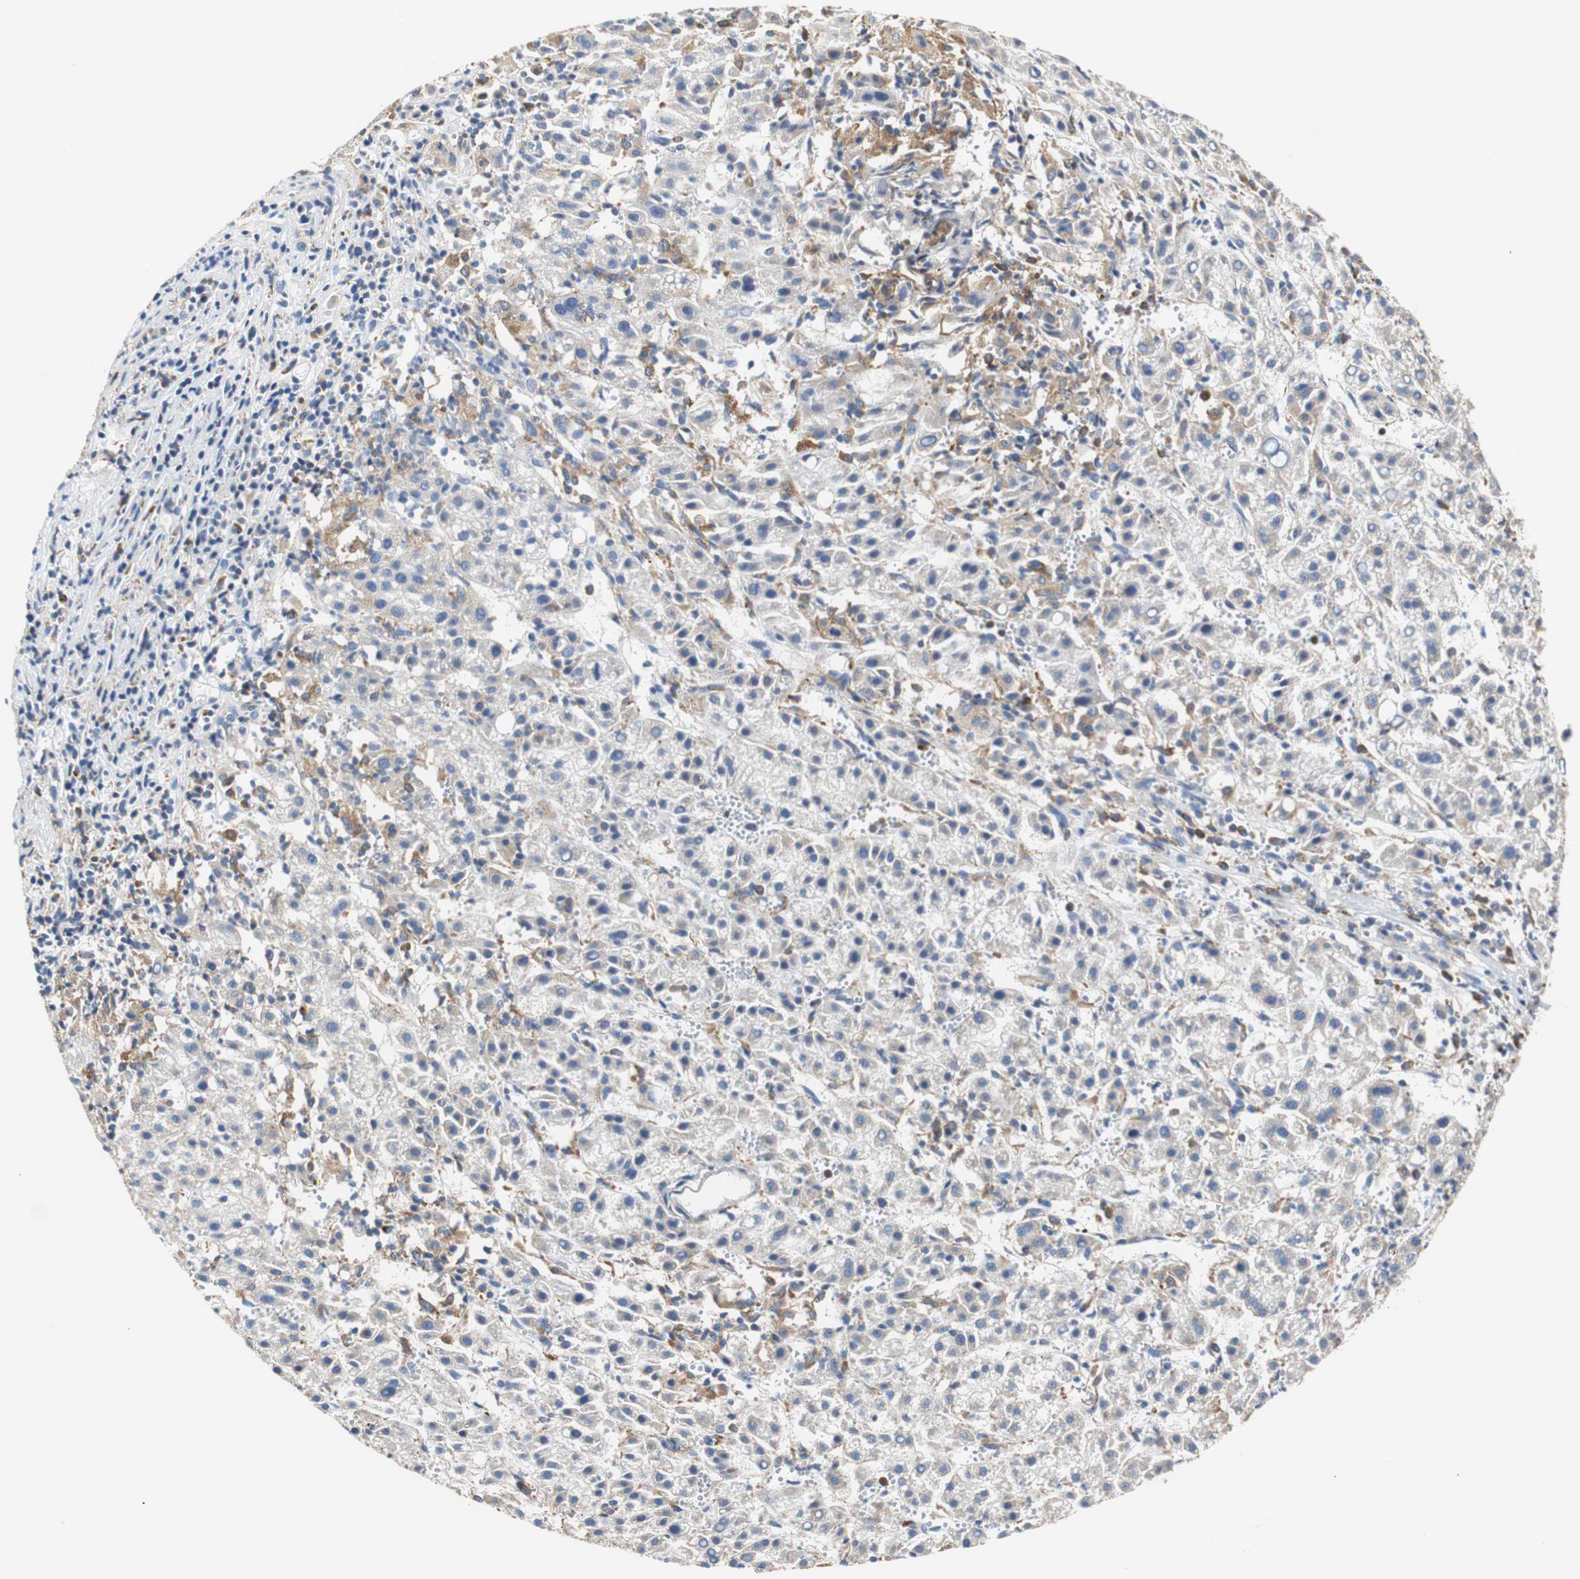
{"staining": {"intensity": "moderate", "quantity": "<25%", "location": "cytoplasmic/membranous"}, "tissue": "liver cancer", "cell_type": "Tumor cells", "image_type": "cancer", "snomed": [{"axis": "morphology", "description": "Carcinoma, Hepatocellular, NOS"}, {"axis": "topography", "description": "Liver"}], "caption": "Tumor cells show moderate cytoplasmic/membranous expression in about <25% of cells in liver cancer.", "gene": "VAMP8", "patient": {"sex": "female", "age": 58}}